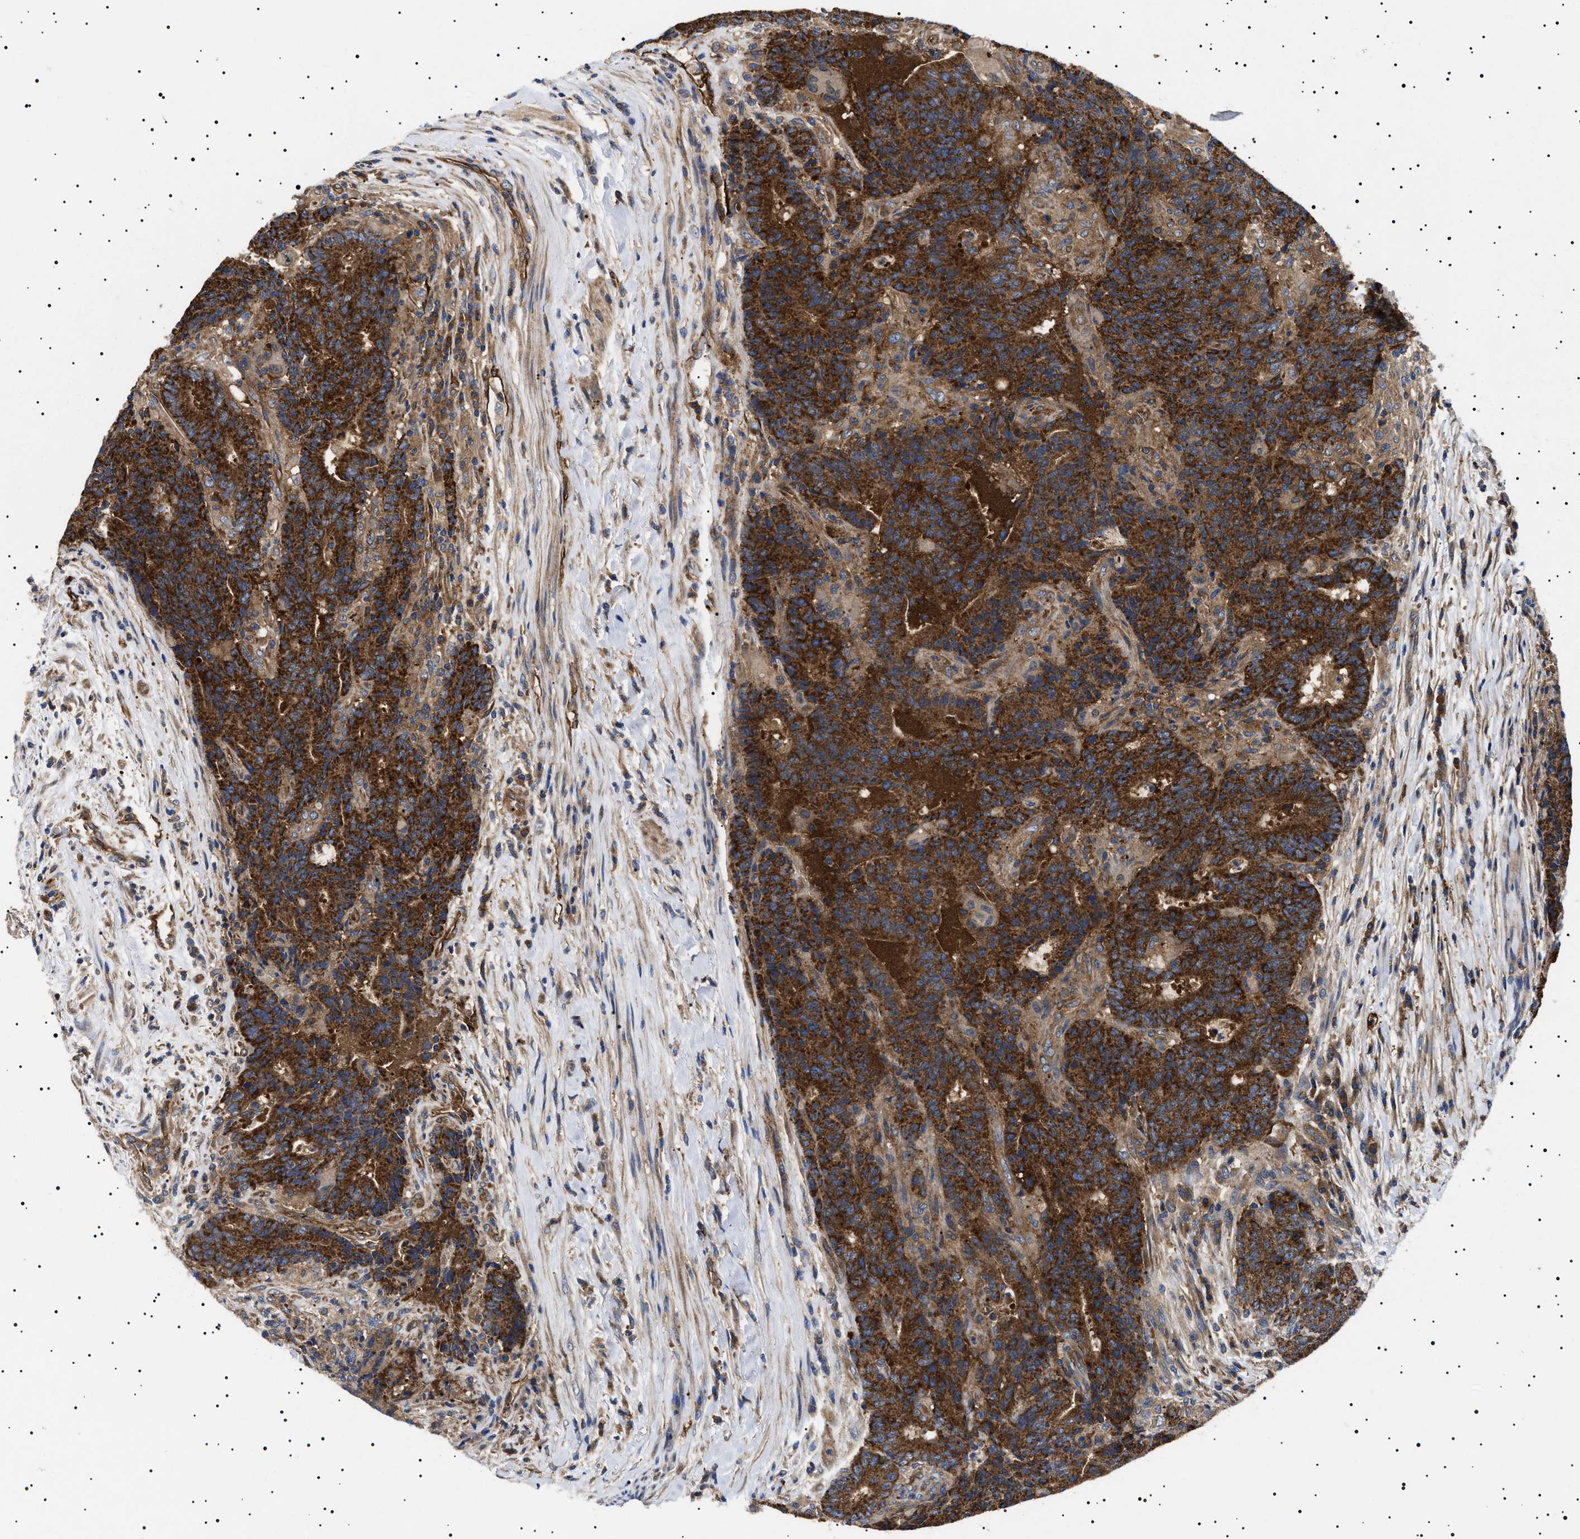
{"staining": {"intensity": "strong", "quantity": ">75%", "location": "cytoplasmic/membranous"}, "tissue": "colorectal cancer", "cell_type": "Tumor cells", "image_type": "cancer", "snomed": [{"axis": "morphology", "description": "Normal tissue, NOS"}, {"axis": "morphology", "description": "Adenocarcinoma, NOS"}, {"axis": "topography", "description": "Colon"}], "caption": "Strong cytoplasmic/membranous expression is identified in approximately >75% of tumor cells in colorectal cancer (adenocarcinoma).", "gene": "TPP2", "patient": {"sex": "female", "age": 75}}